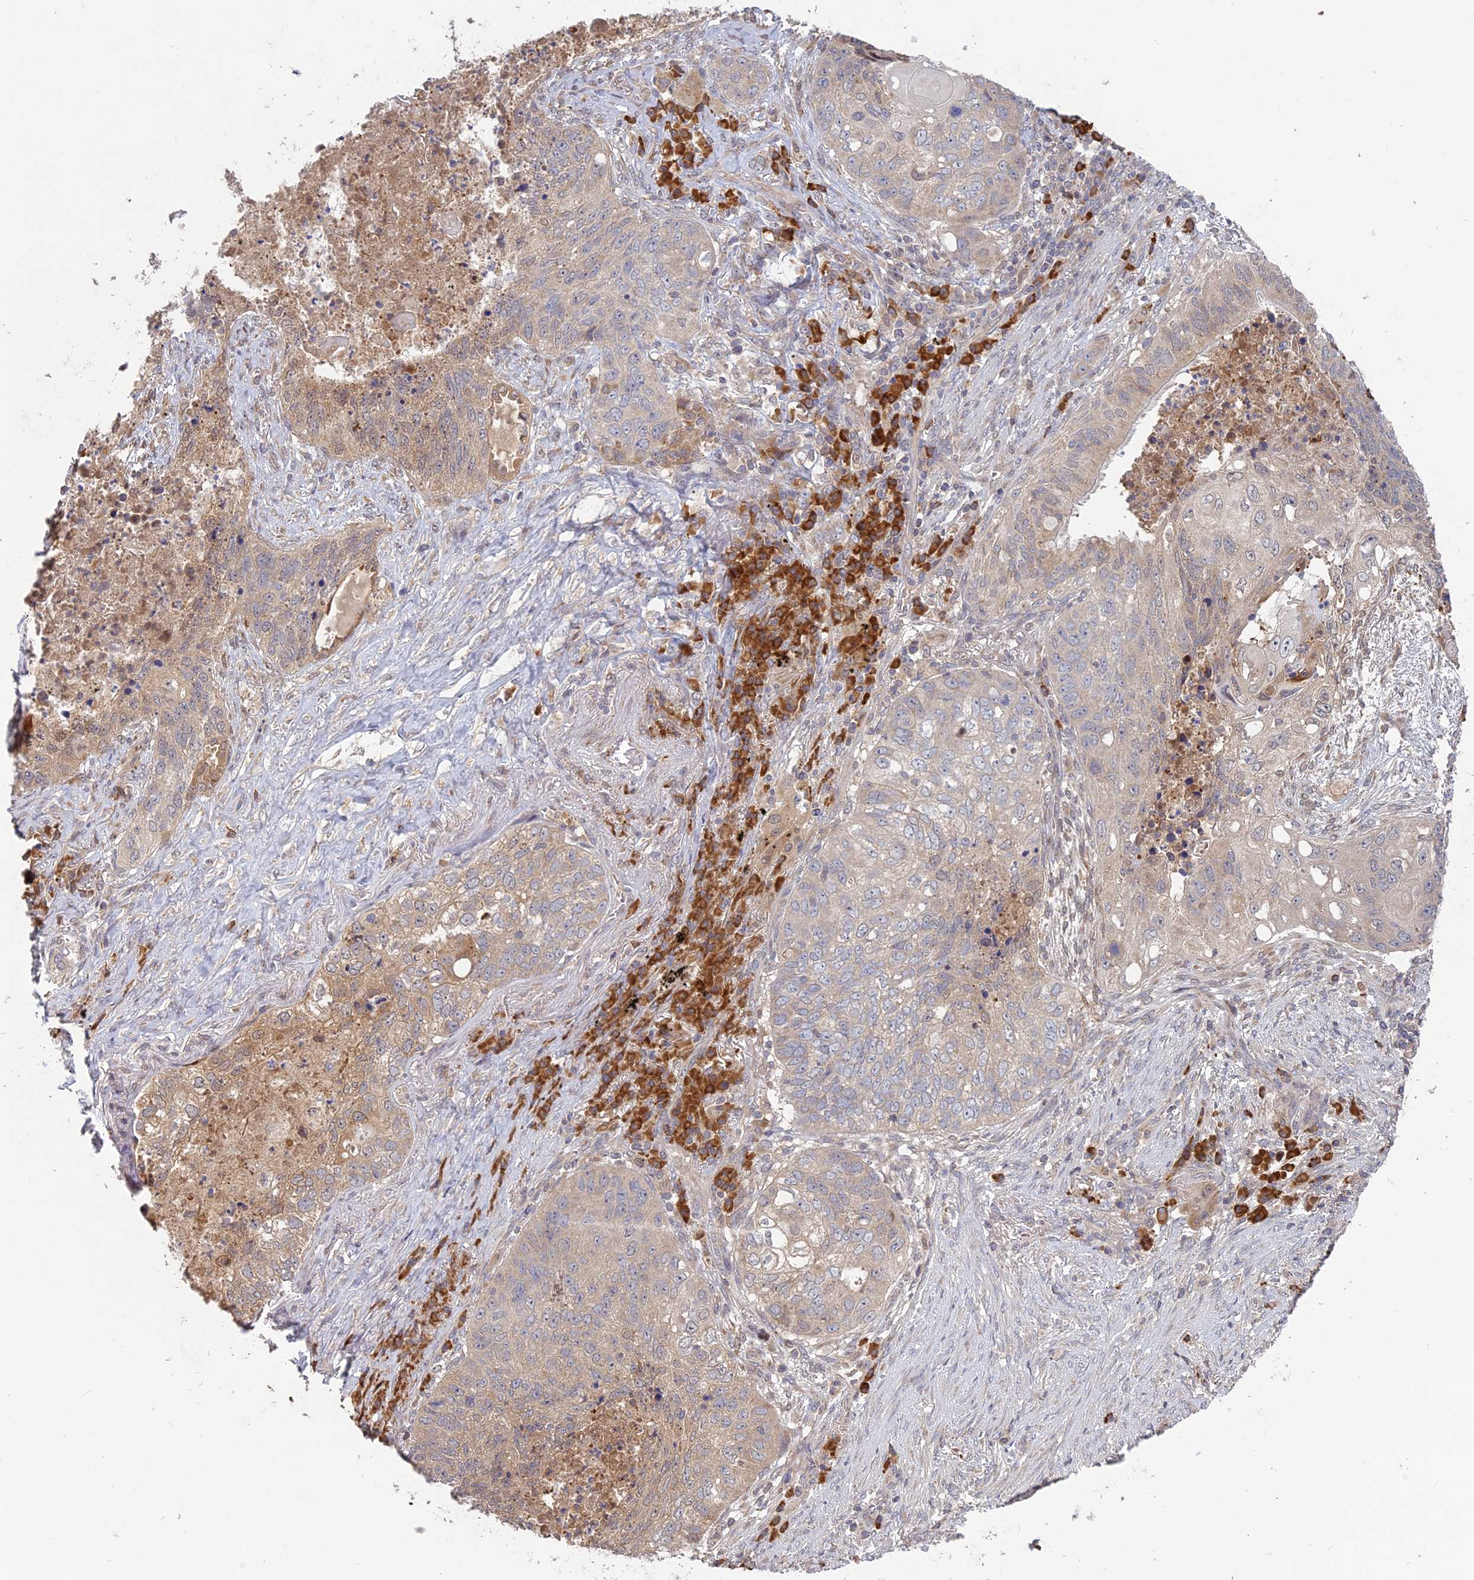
{"staining": {"intensity": "weak", "quantity": "25%-75%", "location": "cytoplasmic/membranous"}, "tissue": "lung cancer", "cell_type": "Tumor cells", "image_type": "cancer", "snomed": [{"axis": "morphology", "description": "Squamous cell carcinoma, NOS"}, {"axis": "topography", "description": "Lung"}], "caption": "The immunohistochemical stain shows weak cytoplasmic/membranous positivity in tumor cells of lung cancer tissue.", "gene": "TMEM208", "patient": {"sex": "female", "age": 63}}